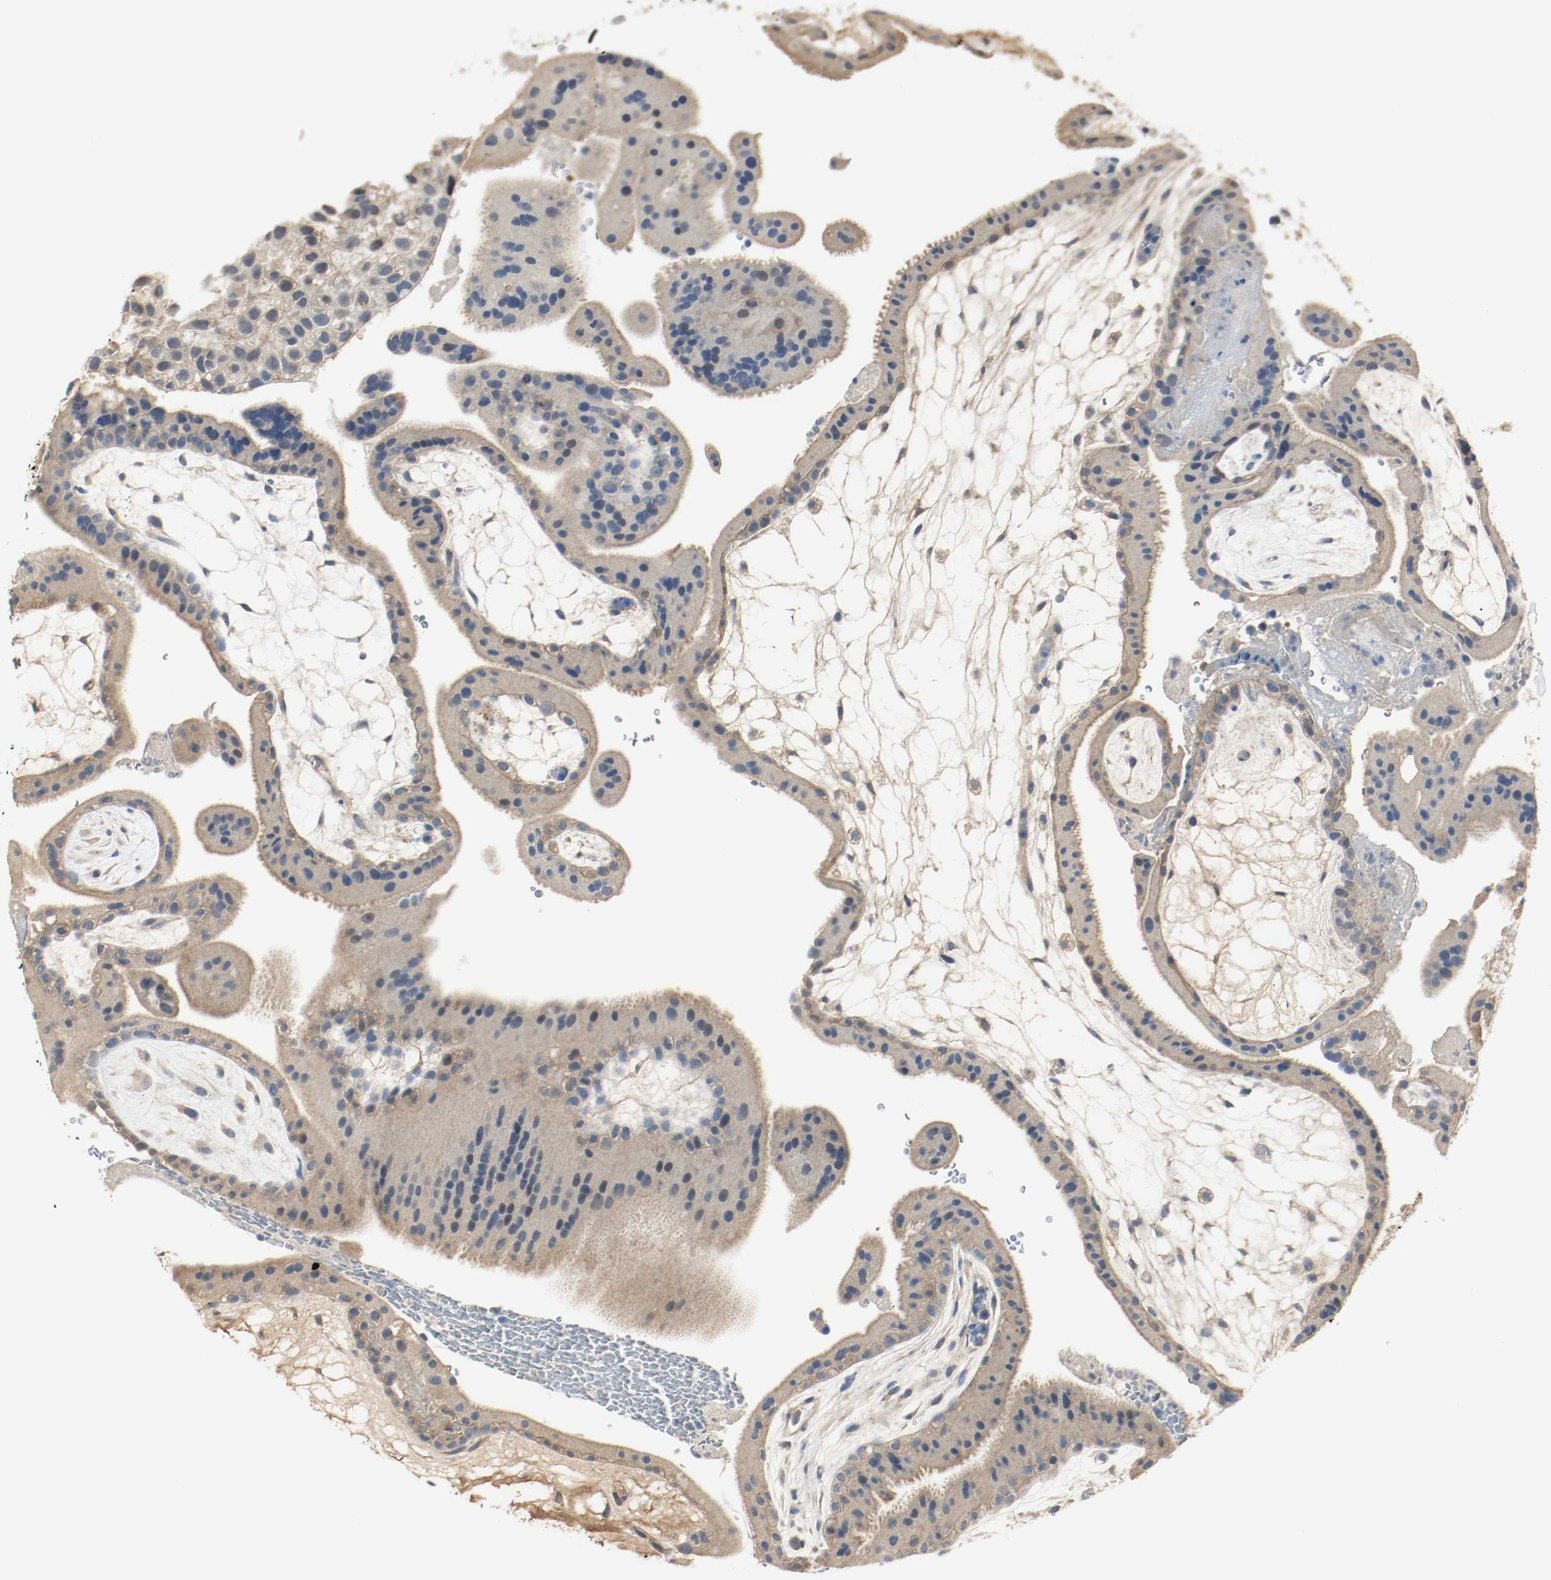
{"staining": {"intensity": "moderate", "quantity": ">75%", "location": "cytoplasmic/membranous"}, "tissue": "placenta", "cell_type": "Trophoblastic cells", "image_type": "normal", "snomed": [{"axis": "morphology", "description": "Normal tissue, NOS"}, {"axis": "topography", "description": "Placenta"}], "caption": "Protein analysis of normal placenta displays moderate cytoplasmic/membranous expression in approximately >75% of trophoblastic cells.", "gene": "MELTF", "patient": {"sex": "female", "age": 19}}